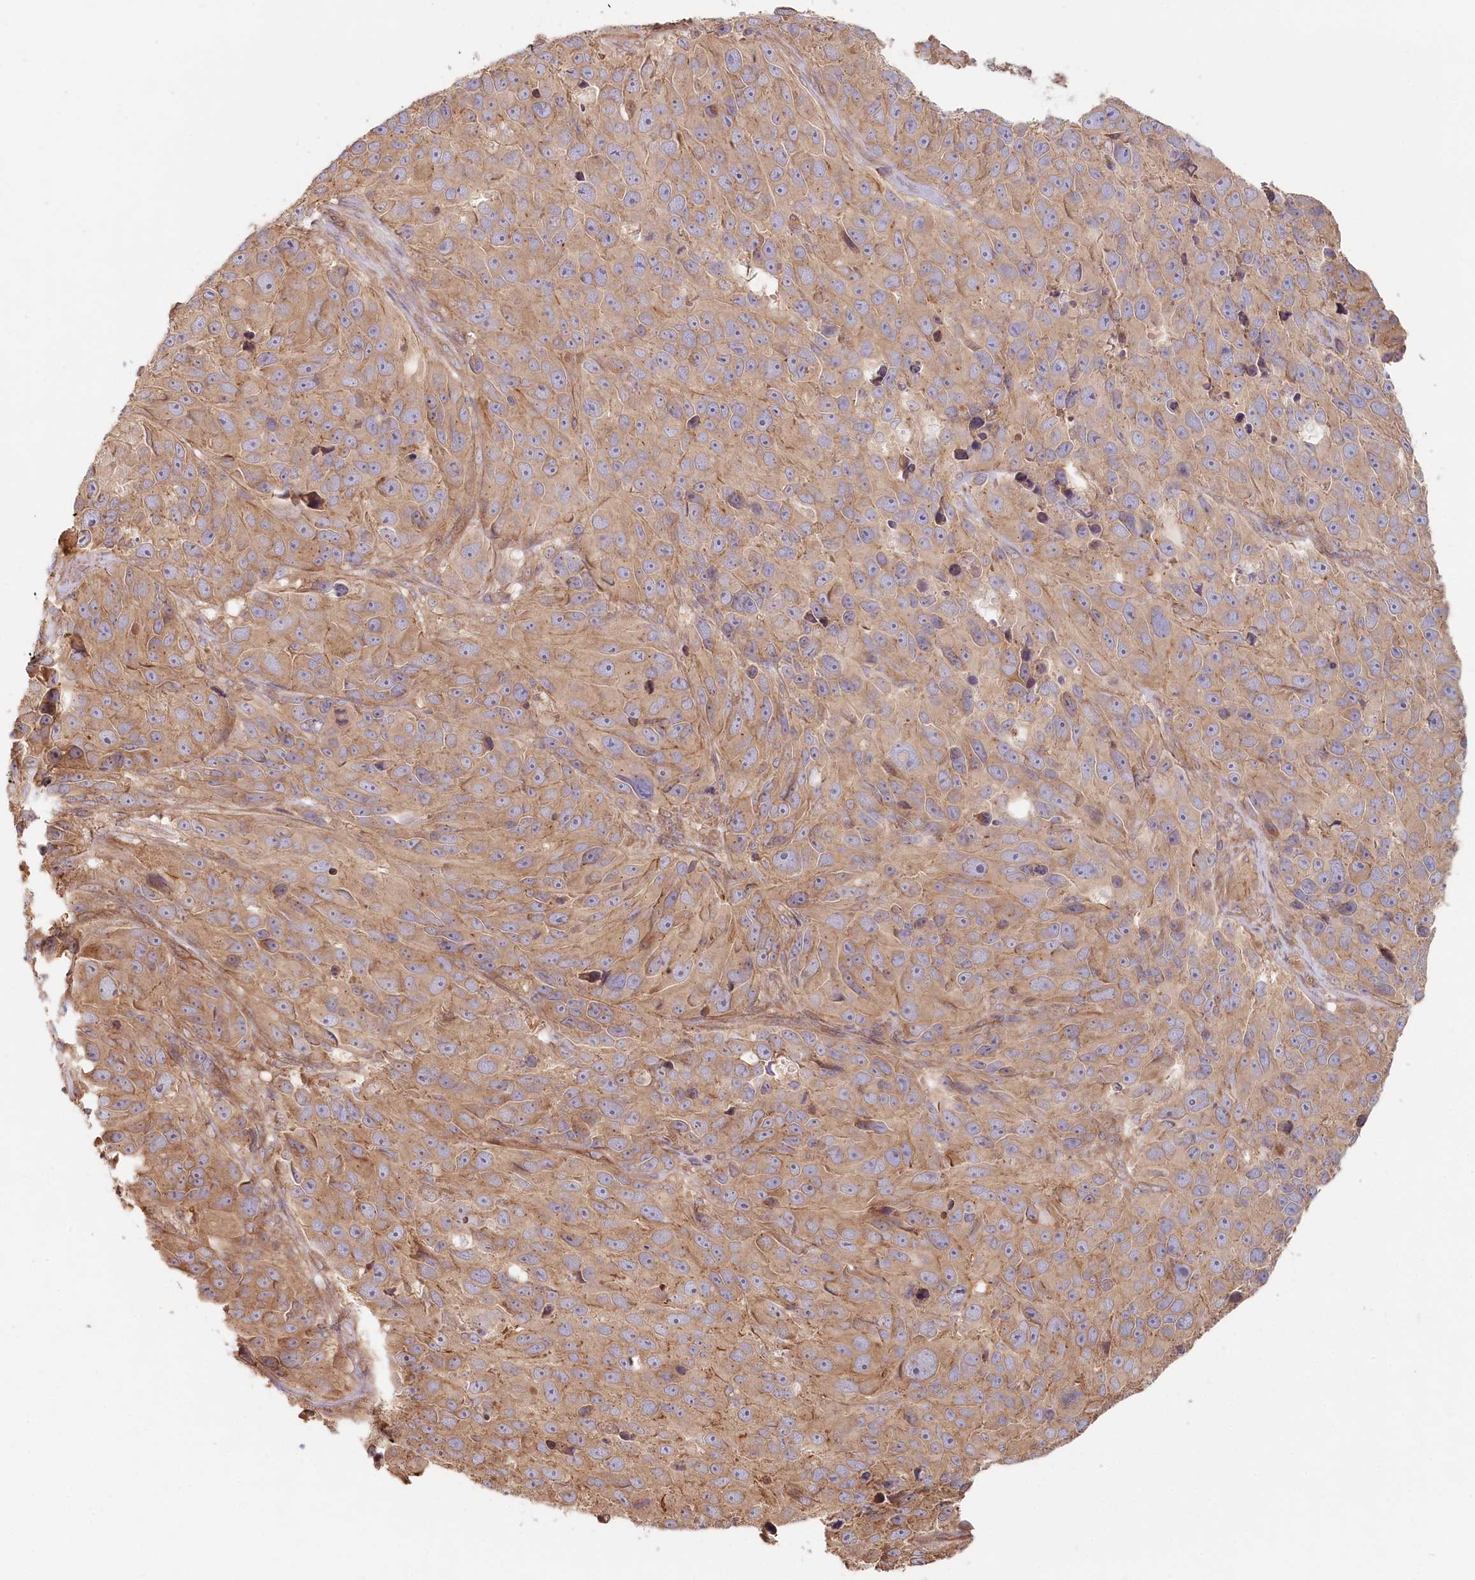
{"staining": {"intensity": "weak", "quantity": ">75%", "location": "cytoplasmic/membranous"}, "tissue": "melanoma", "cell_type": "Tumor cells", "image_type": "cancer", "snomed": [{"axis": "morphology", "description": "Malignant melanoma, NOS"}, {"axis": "topography", "description": "Skin"}], "caption": "Protein staining exhibits weak cytoplasmic/membranous staining in approximately >75% of tumor cells in melanoma. The staining was performed using DAB to visualize the protein expression in brown, while the nuclei were stained in blue with hematoxylin (Magnification: 20x).", "gene": "TCHP", "patient": {"sex": "male", "age": 84}}